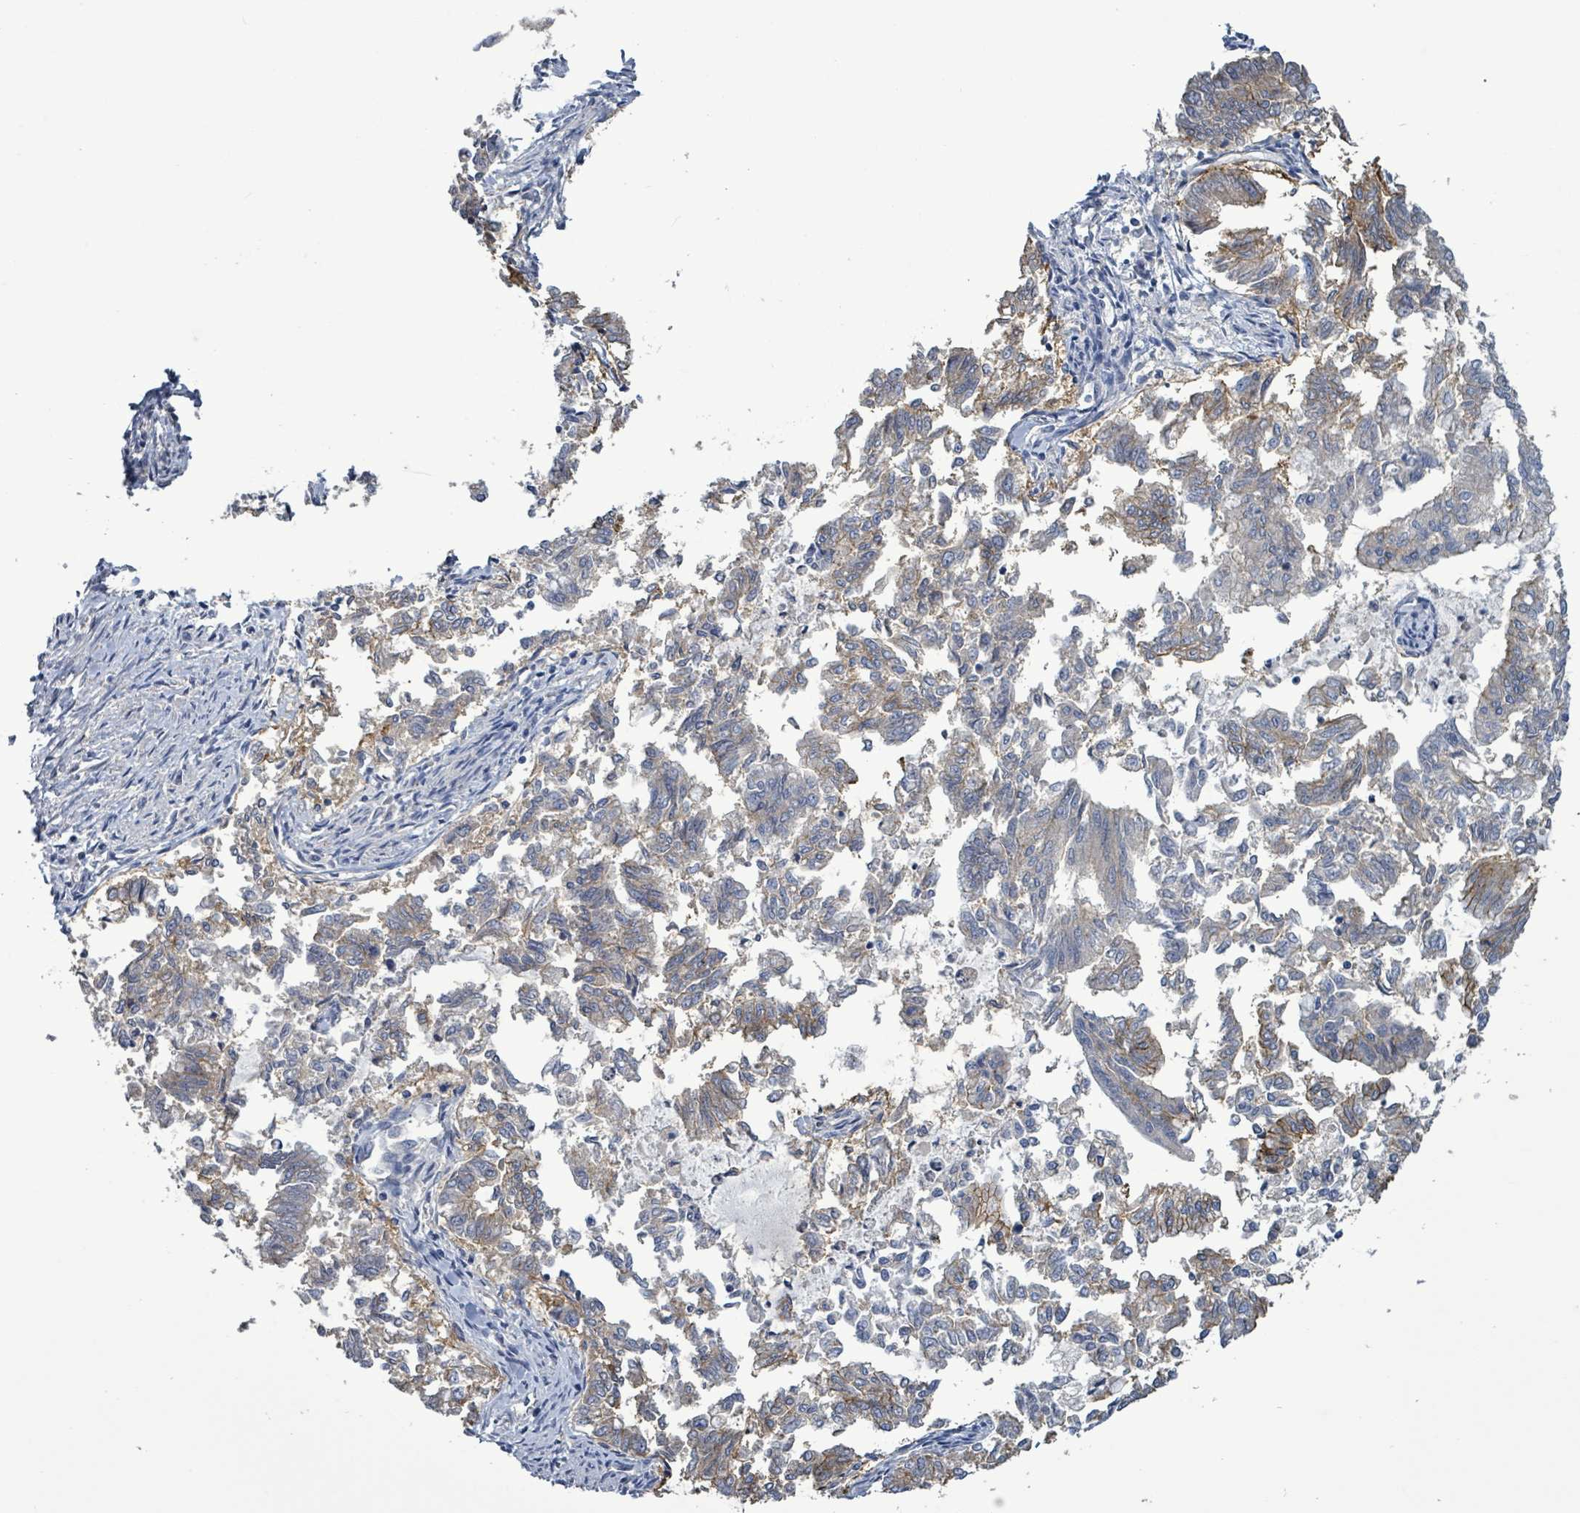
{"staining": {"intensity": "moderate", "quantity": "<25%", "location": "cytoplasmic/membranous"}, "tissue": "endometrial cancer", "cell_type": "Tumor cells", "image_type": "cancer", "snomed": [{"axis": "morphology", "description": "Adenocarcinoma, NOS"}, {"axis": "topography", "description": "Endometrium"}], "caption": "Immunohistochemistry of adenocarcinoma (endometrial) reveals low levels of moderate cytoplasmic/membranous staining in about <25% of tumor cells.", "gene": "KRAS", "patient": {"sex": "female", "age": 79}}